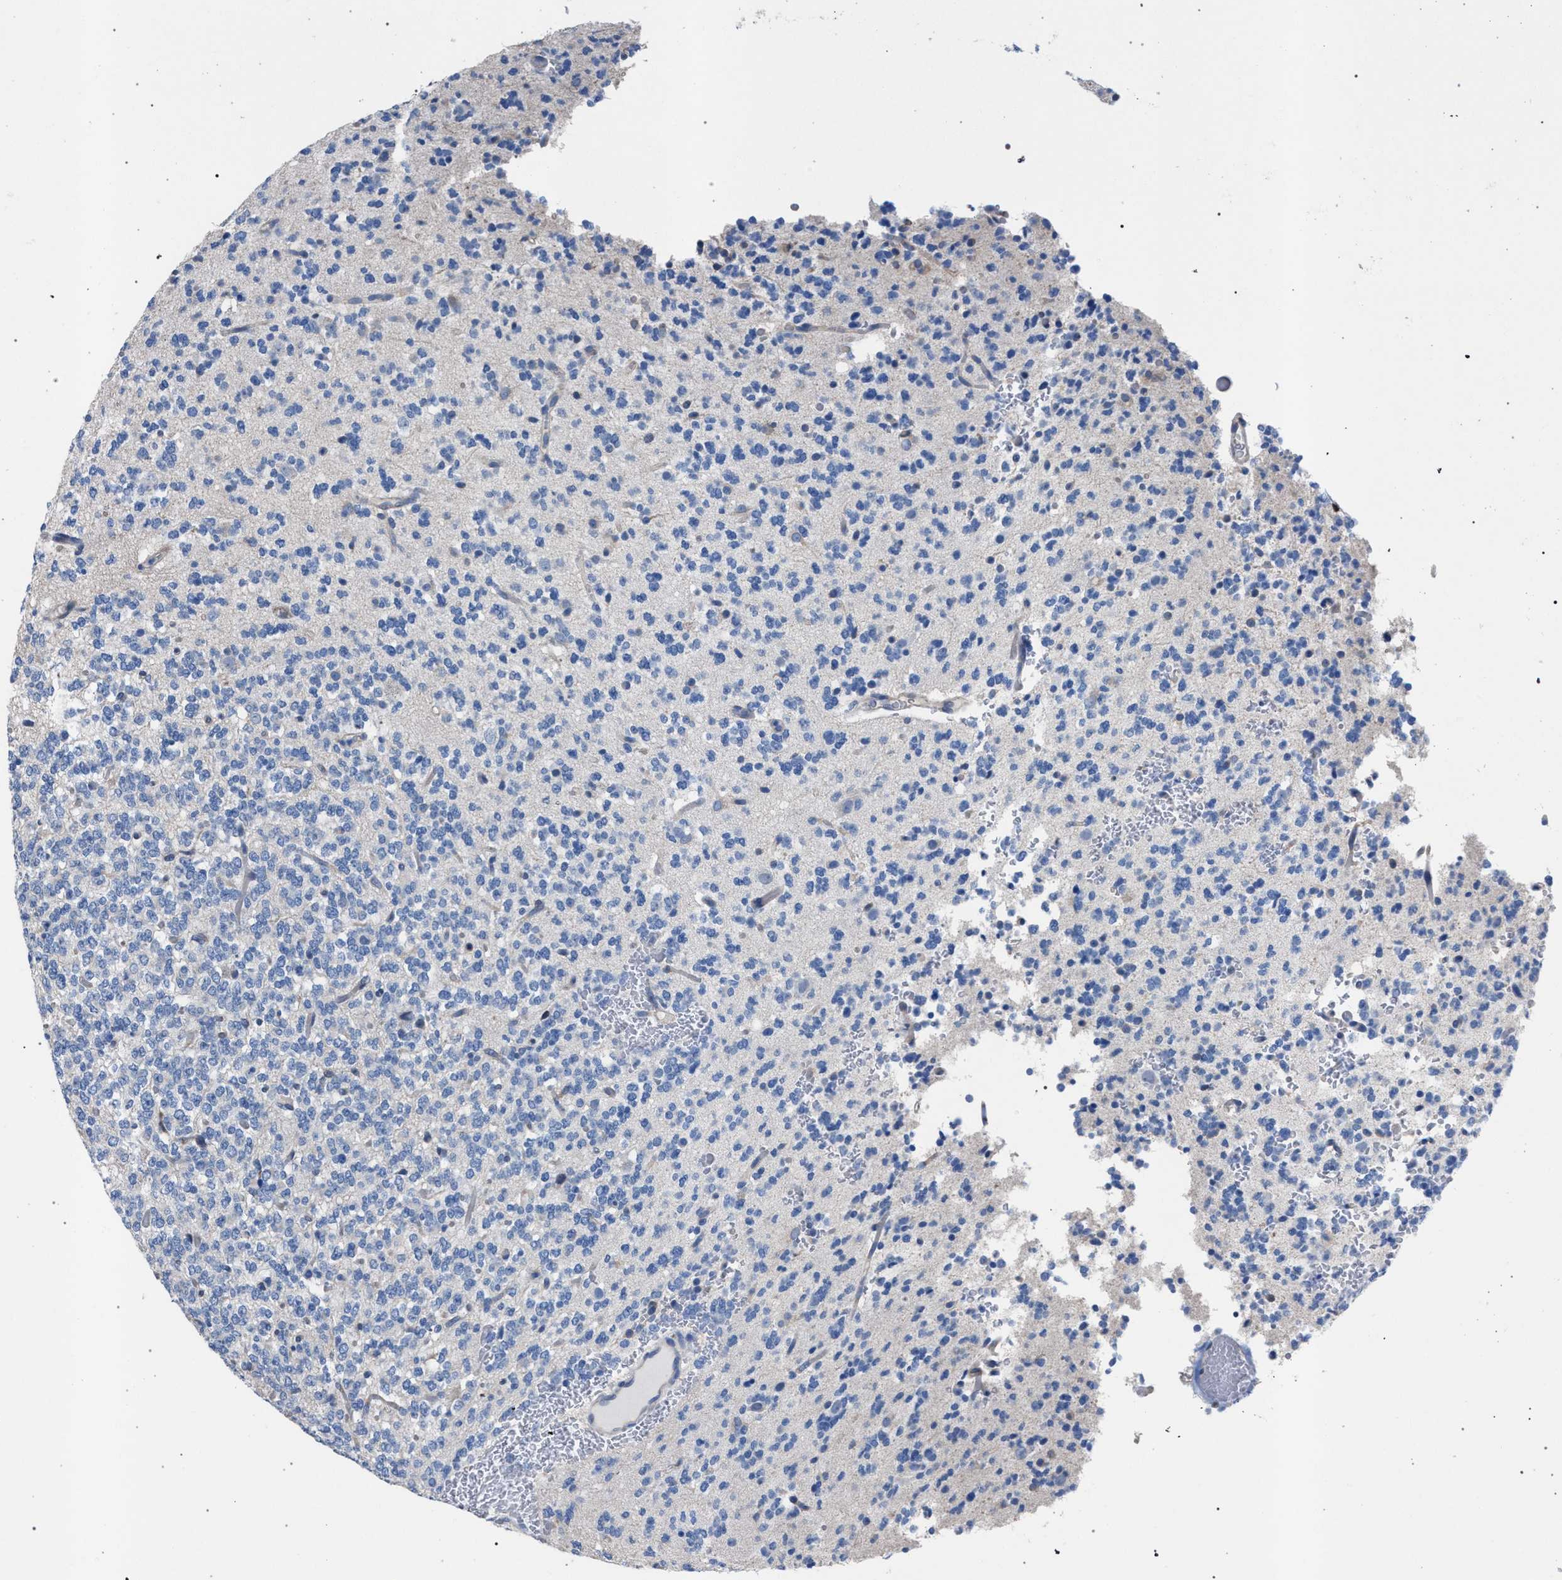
{"staining": {"intensity": "negative", "quantity": "none", "location": "none"}, "tissue": "glioma", "cell_type": "Tumor cells", "image_type": "cancer", "snomed": [{"axis": "morphology", "description": "Glioma, malignant, Low grade"}, {"axis": "topography", "description": "Brain"}], "caption": "Immunohistochemistry (IHC) micrograph of neoplastic tissue: low-grade glioma (malignant) stained with DAB (3,3'-diaminobenzidine) displays no significant protein positivity in tumor cells.", "gene": "CRYZ", "patient": {"sex": "male", "age": 38}}